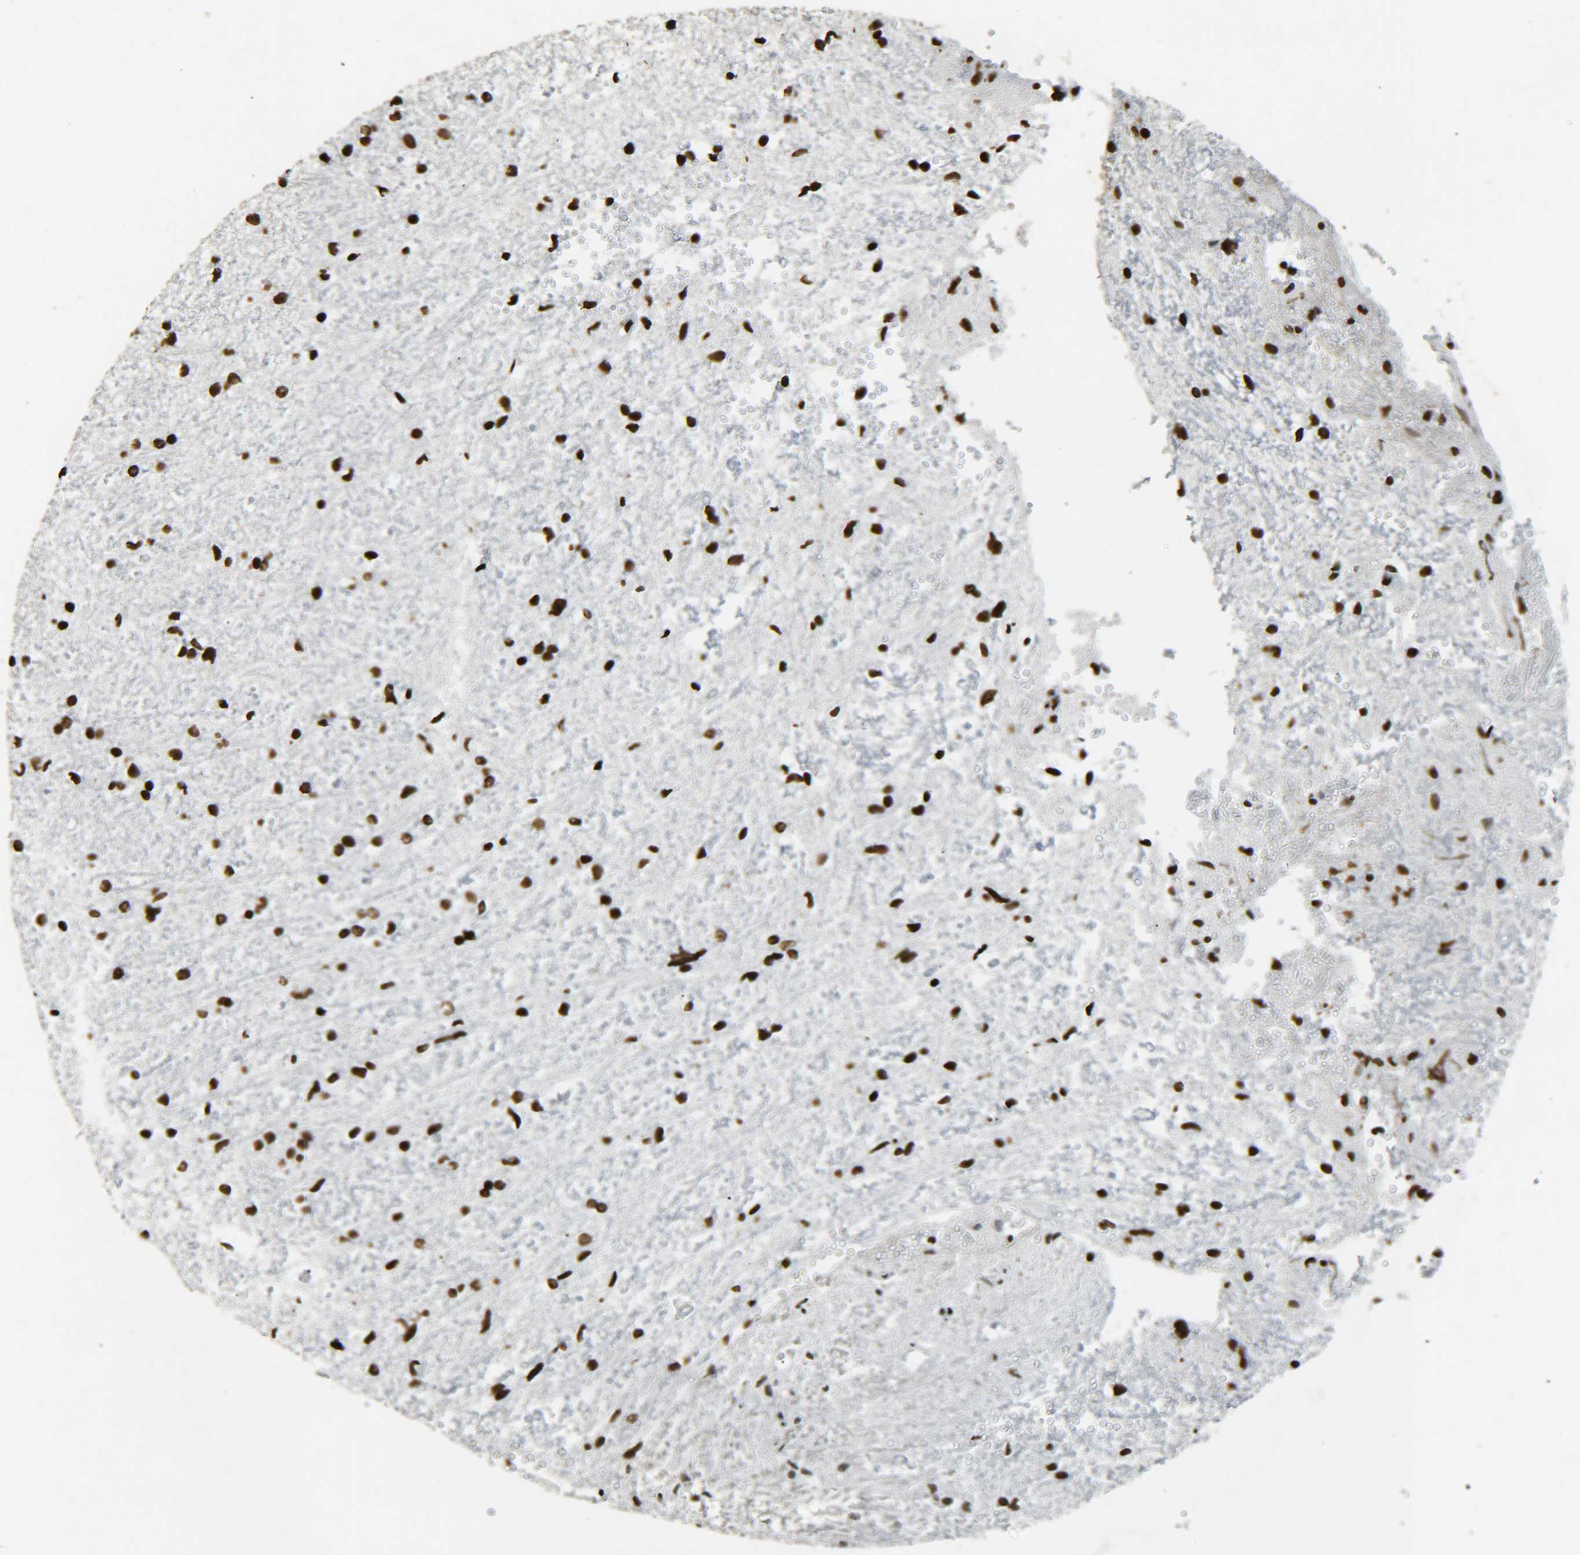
{"staining": {"intensity": "strong", "quantity": ">75%", "location": "nuclear"}, "tissue": "glioma", "cell_type": "Tumor cells", "image_type": "cancer", "snomed": [{"axis": "morphology", "description": "Glioma, malignant, High grade"}, {"axis": "topography", "description": "Brain"}], "caption": "Malignant high-grade glioma stained with a brown dye displays strong nuclear positive staining in approximately >75% of tumor cells.", "gene": "H4C16", "patient": {"sex": "female", "age": 59}}